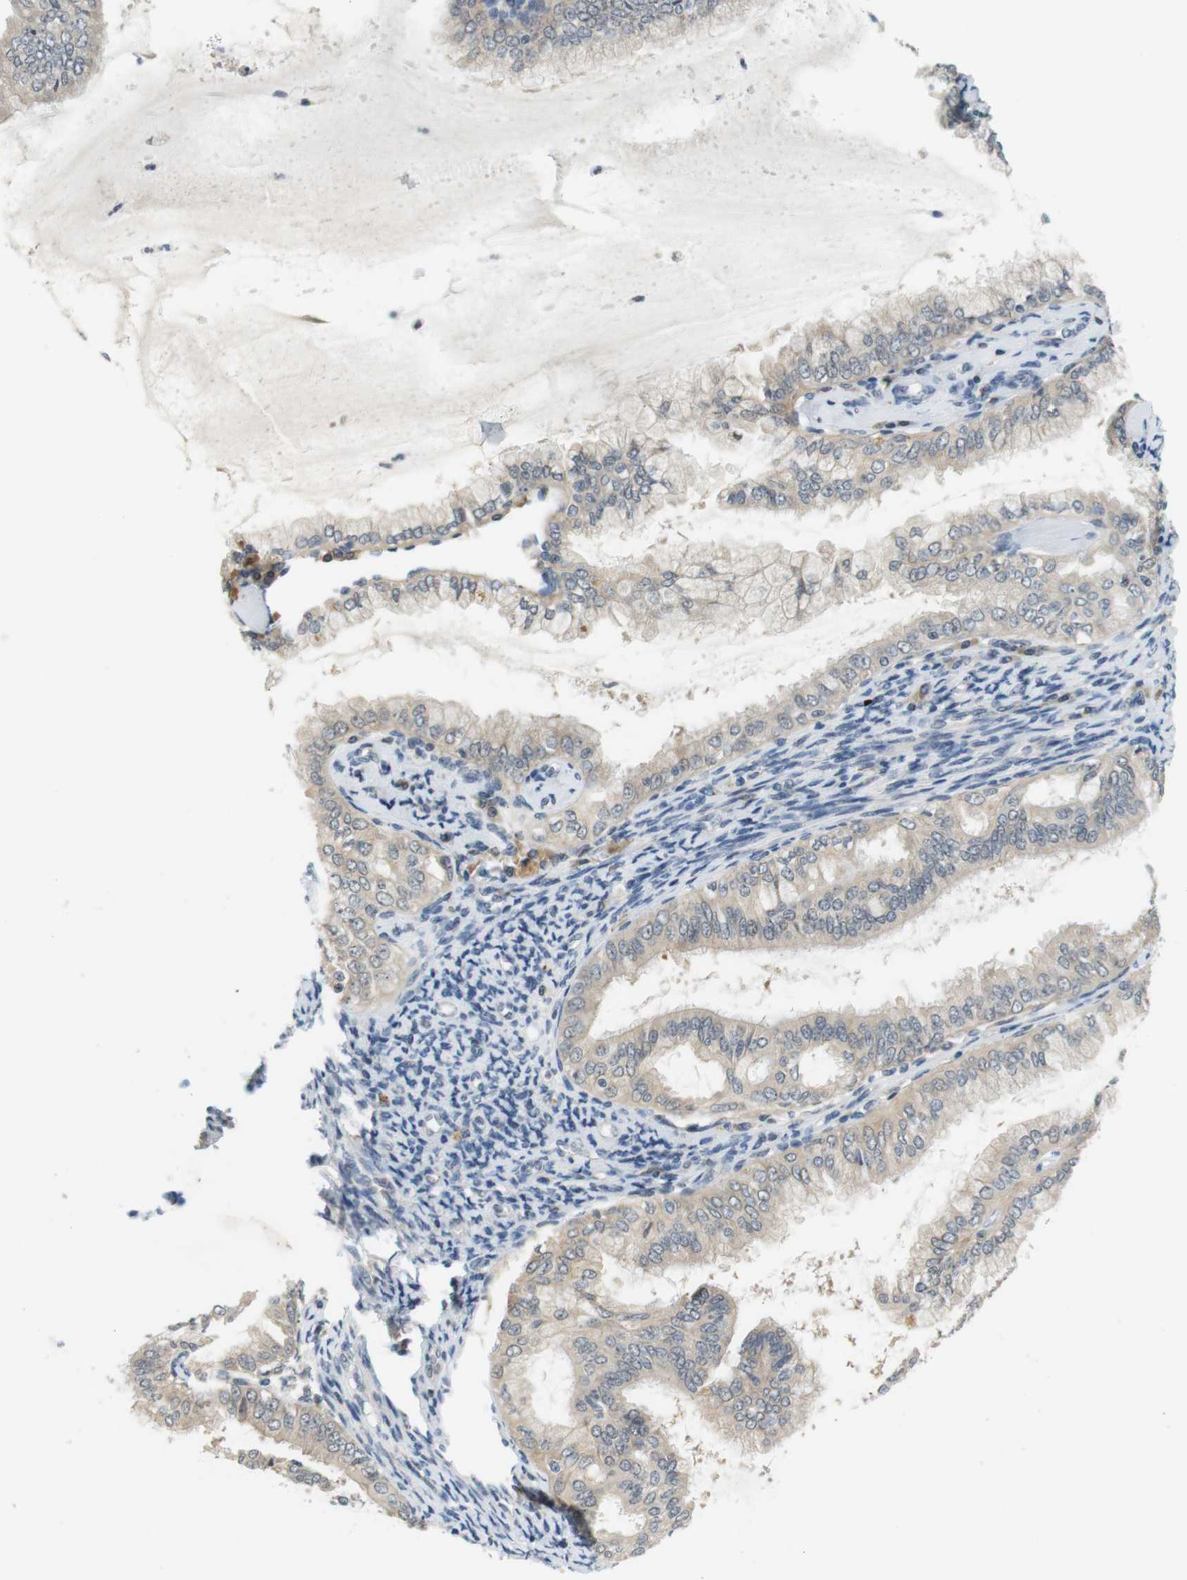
{"staining": {"intensity": "negative", "quantity": "none", "location": "none"}, "tissue": "endometrial cancer", "cell_type": "Tumor cells", "image_type": "cancer", "snomed": [{"axis": "morphology", "description": "Adenocarcinoma, NOS"}, {"axis": "topography", "description": "Endometrium"}], "caption": "An IHC image of endometrial adenocarcinoma is shown. There is no staining in tumor cells of endometrial adenocarcinoma. (Brightfield microscopy of DAB immunohistochemistry at high magnification).", "gene": "WNT7A", "patient": {"sex": "female", "age": 63}}